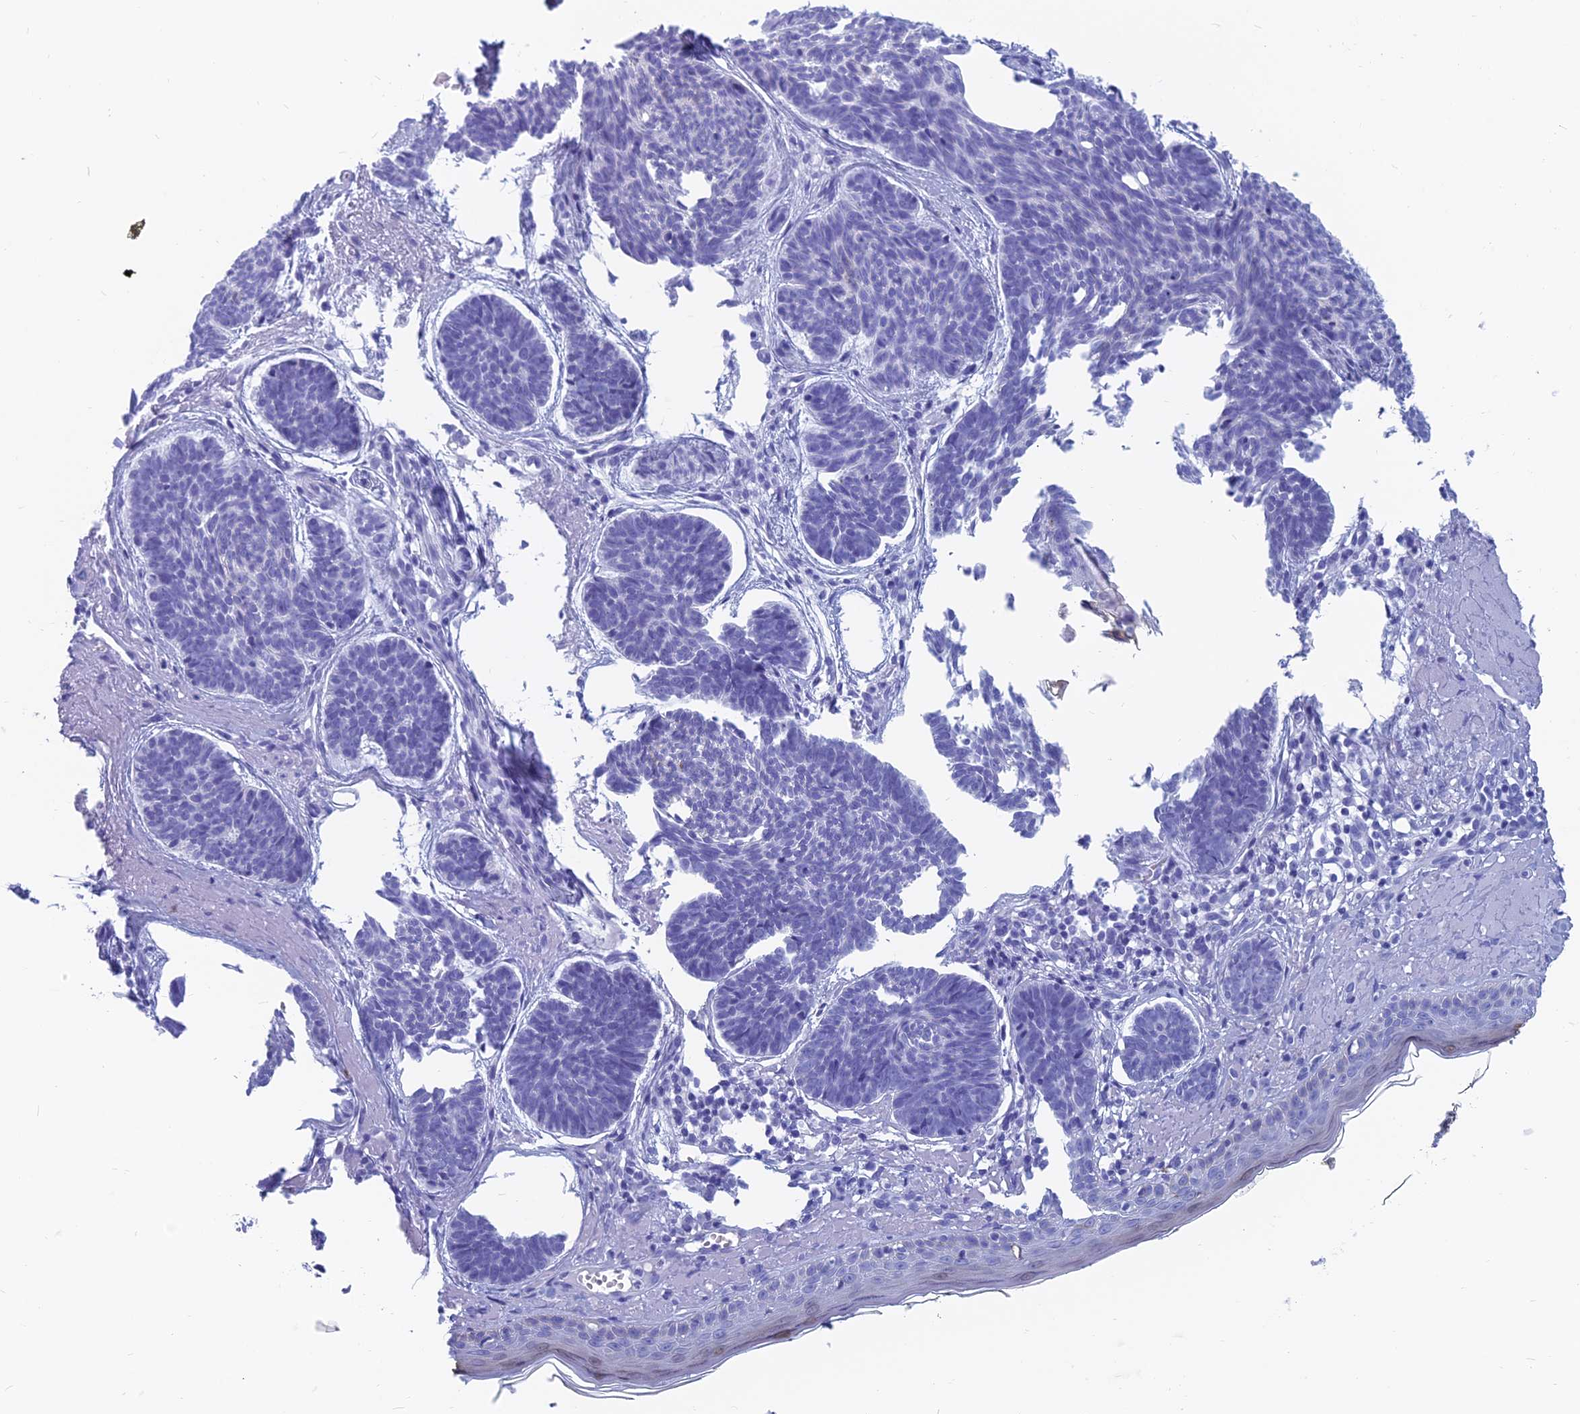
{"staining": {"intensity": "negative", "quantity": "none", "location": "none"}, "tissue": "skin cancer", "cell_type": "Tumor cells", "image_type": "cancer", "snomed": [{"axis": "morphology", "description": "Basal cell carcinoma"}, {"axis": "topography", "description": "Skin"}], "caption": "This is an IHC photomicrograph of human basal cell carcinoma (skin). There is no positivity in tumor cells.", "gene": "CAPS", "patient": {"sex": "female", "age": 74}}